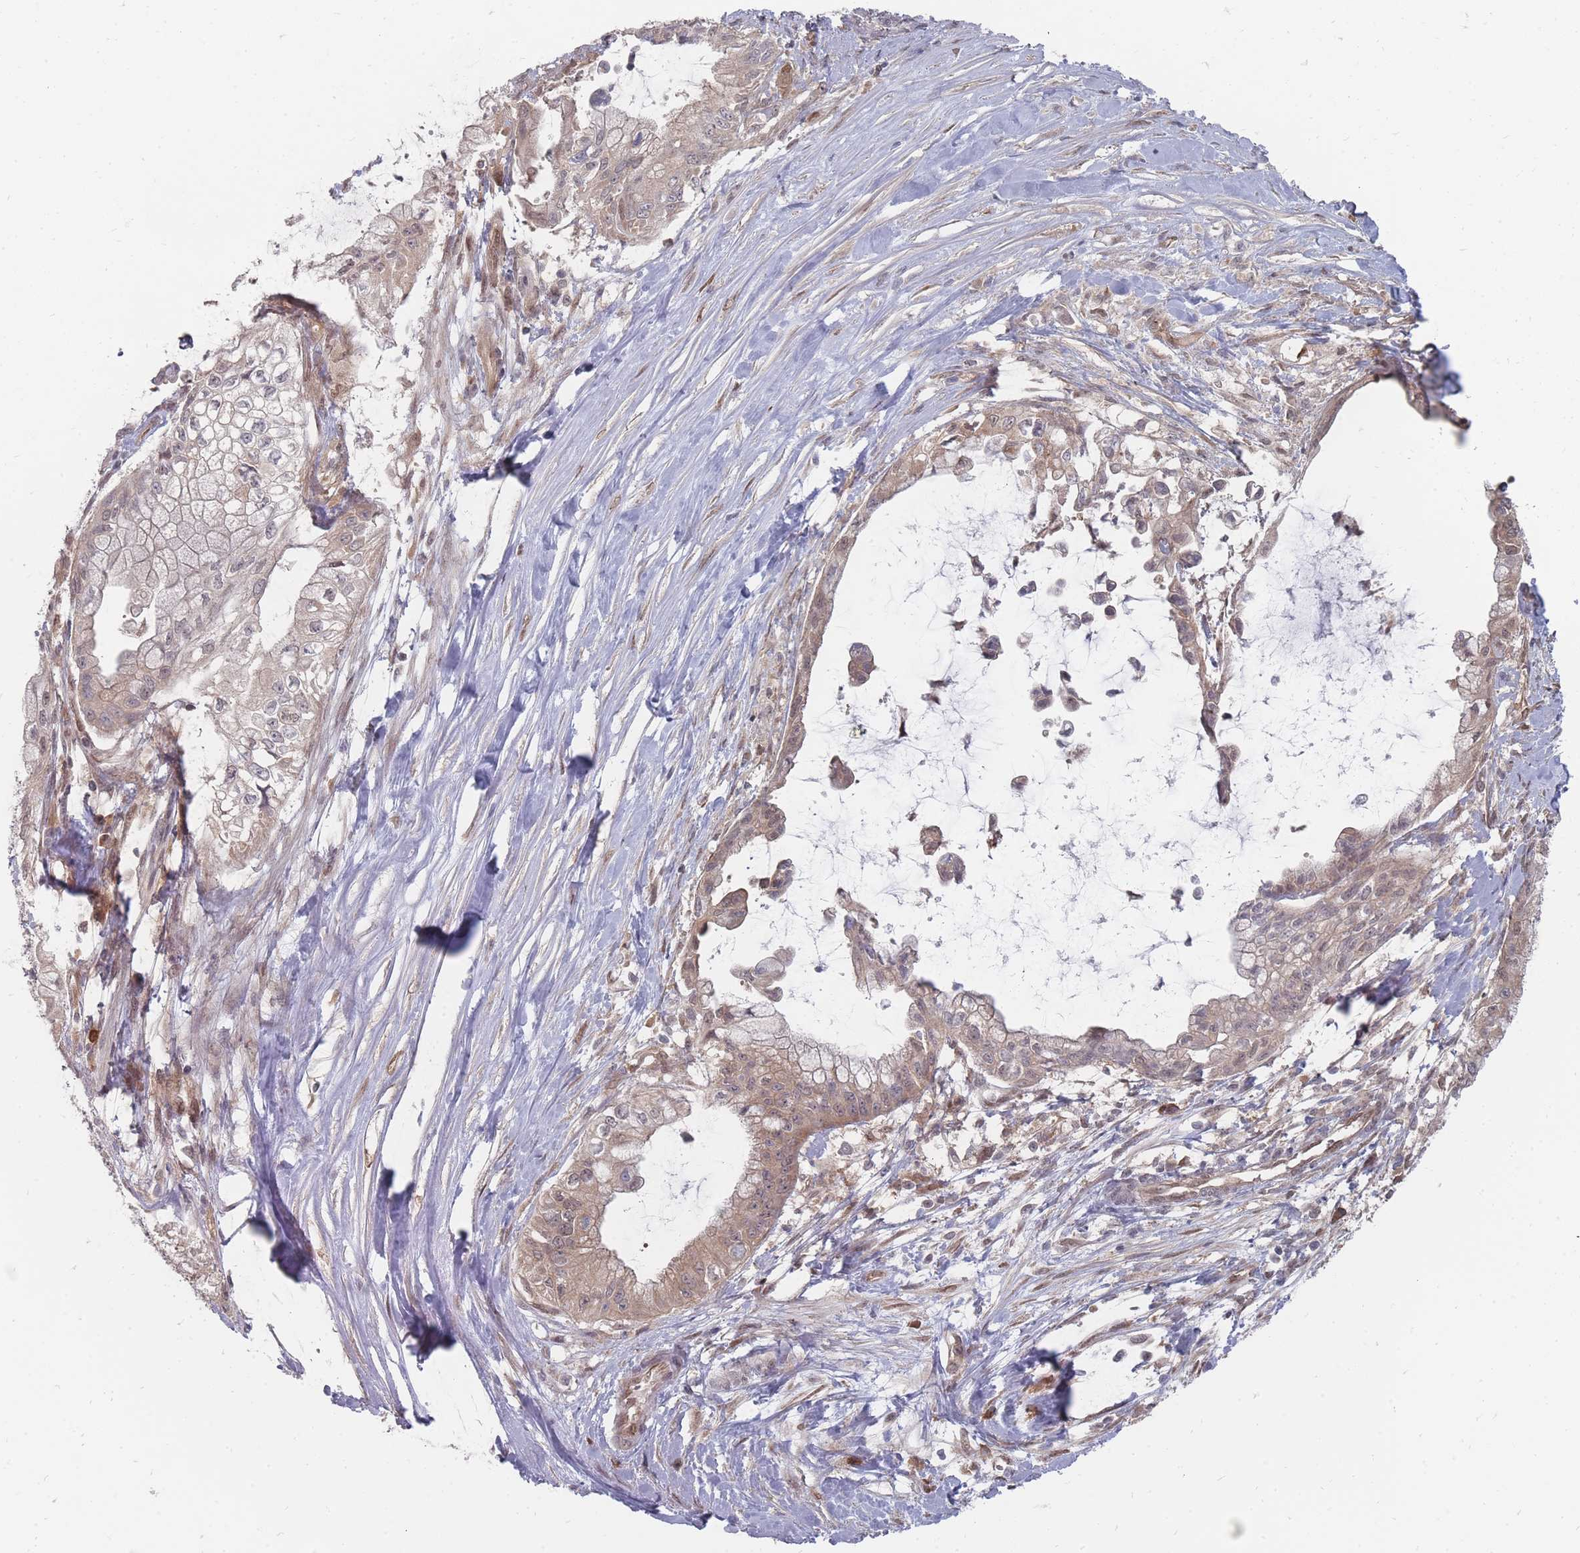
{"staining": {"intensity": "moderate", "quantity": "25%-75%", "location": "cytoplasmic/membranous,nuclear"}, "tissue": "pancreatic cancer", "cell_type": "Tumor cells", "image_type": "cancer", "snomed": [{"axis": "morphology", "description": "Adenocarcinoma, NOS"}, {"axis": "topography", "description": "Pancreas"}], "caption": "Immunohistochemical staining of pancreatic cancer (adenocarcinoma) displays moderate cytoplasmic/membranous and nuclear protein staining in about 25%-75% of tumor cells. (DAB IHC with brightfield microscopy, high magnification).", "gene": "NKD1", "patient": {"sex": "male", "age": 48}}